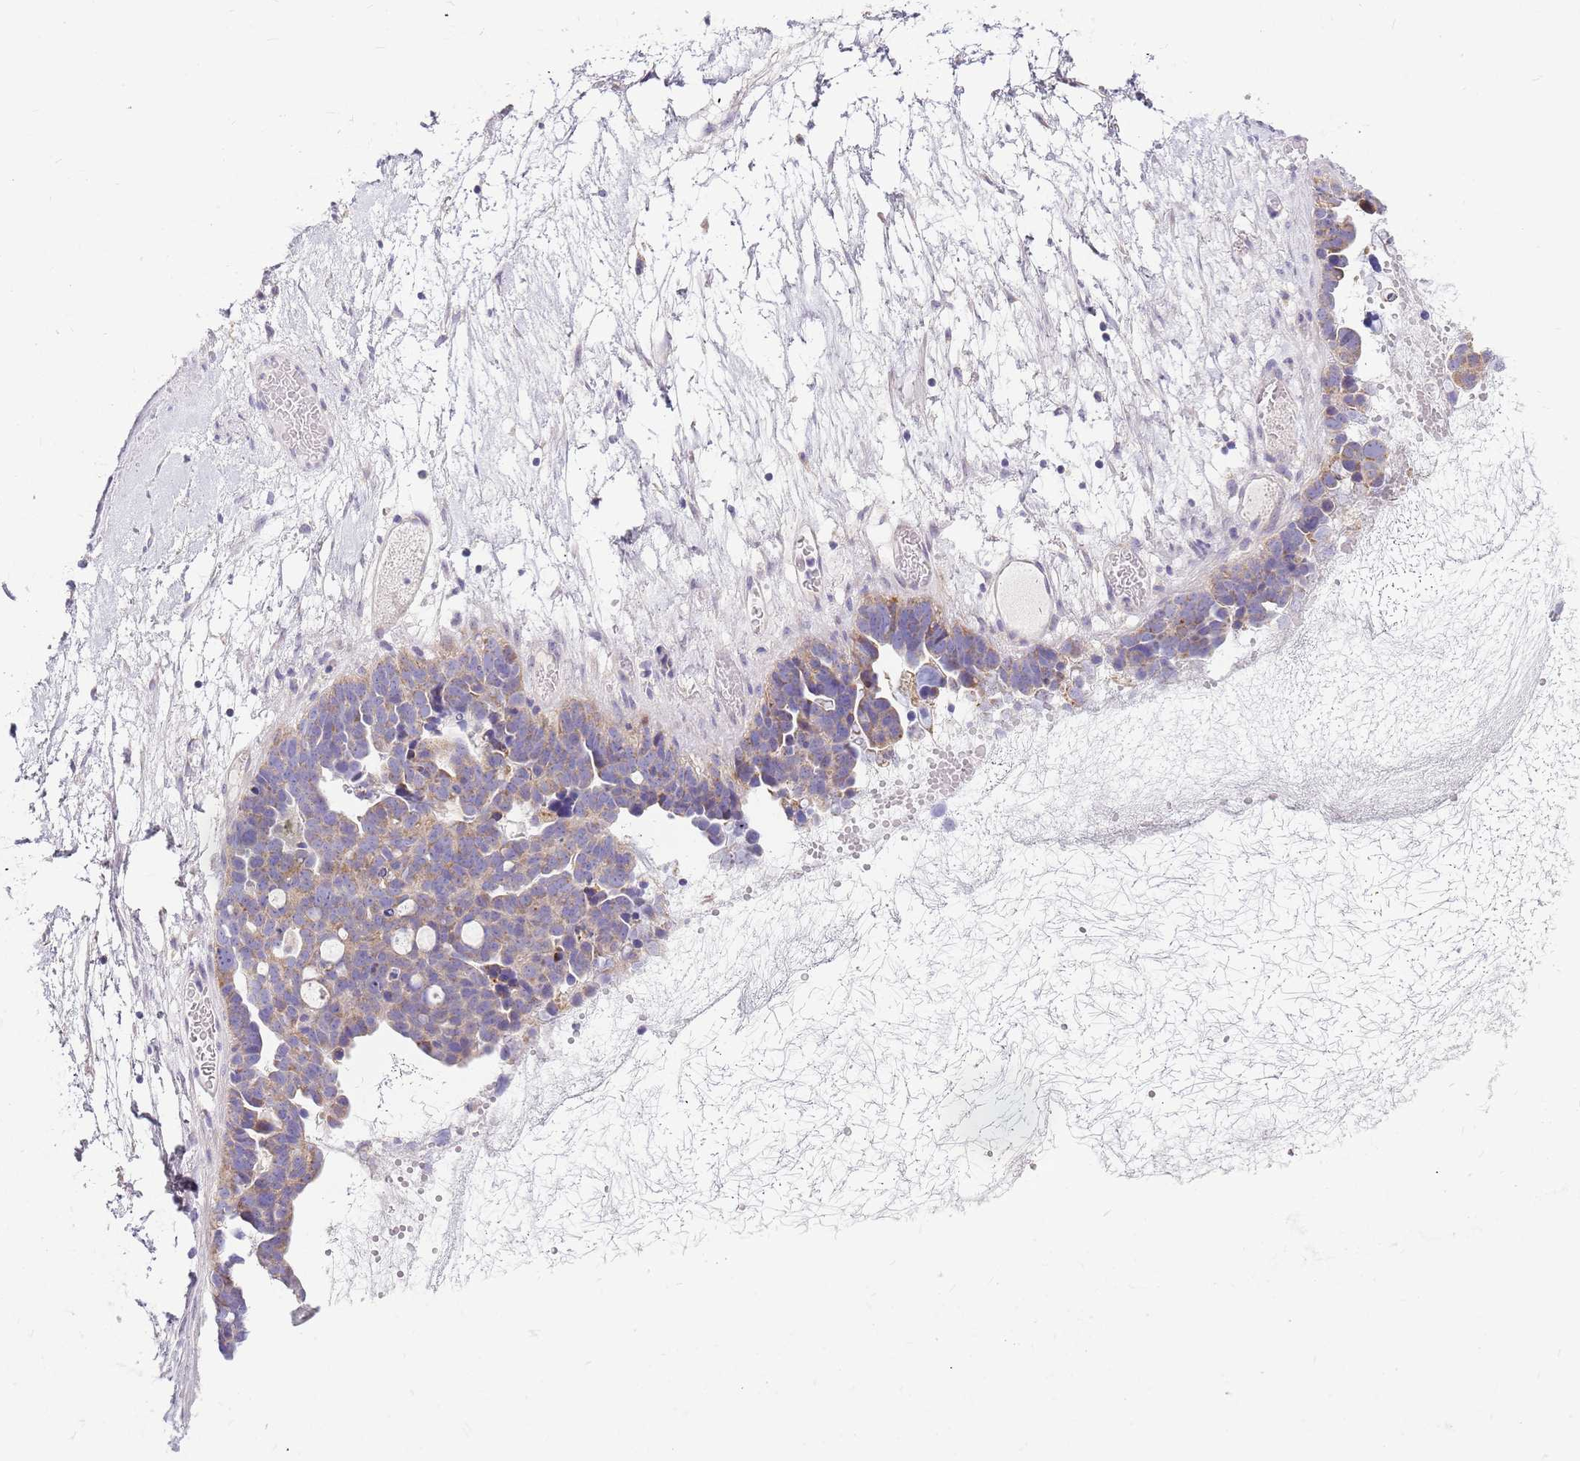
{"staining": {"intensity": "weak", "quantity": ">75%", "location": "cytoplasmic/membranous"}, "tissue": "ovarian cancer", "cell_type": "Tumor cells", "image_type": "cancer", "snomed": [{"axis": "morphology", "description": "Cystadenocarcinoma, serous, NOS"}, {"axis": "topography", "description": "Ovary"}], "caption": "Immunohistochemistry (DAB) staining of ovarian cancer exhibits weak cytoplasmic/membranous protein positivity in about >75% of tumor cells. The staining was performed using DAB (3,3'-diaminobenzidine), with brown indicating positive protein expression. Nuclei are stained blue with hematoxylin.", "gene": "DNAJA3", "patient": {"sex": "female", "age": 54}}